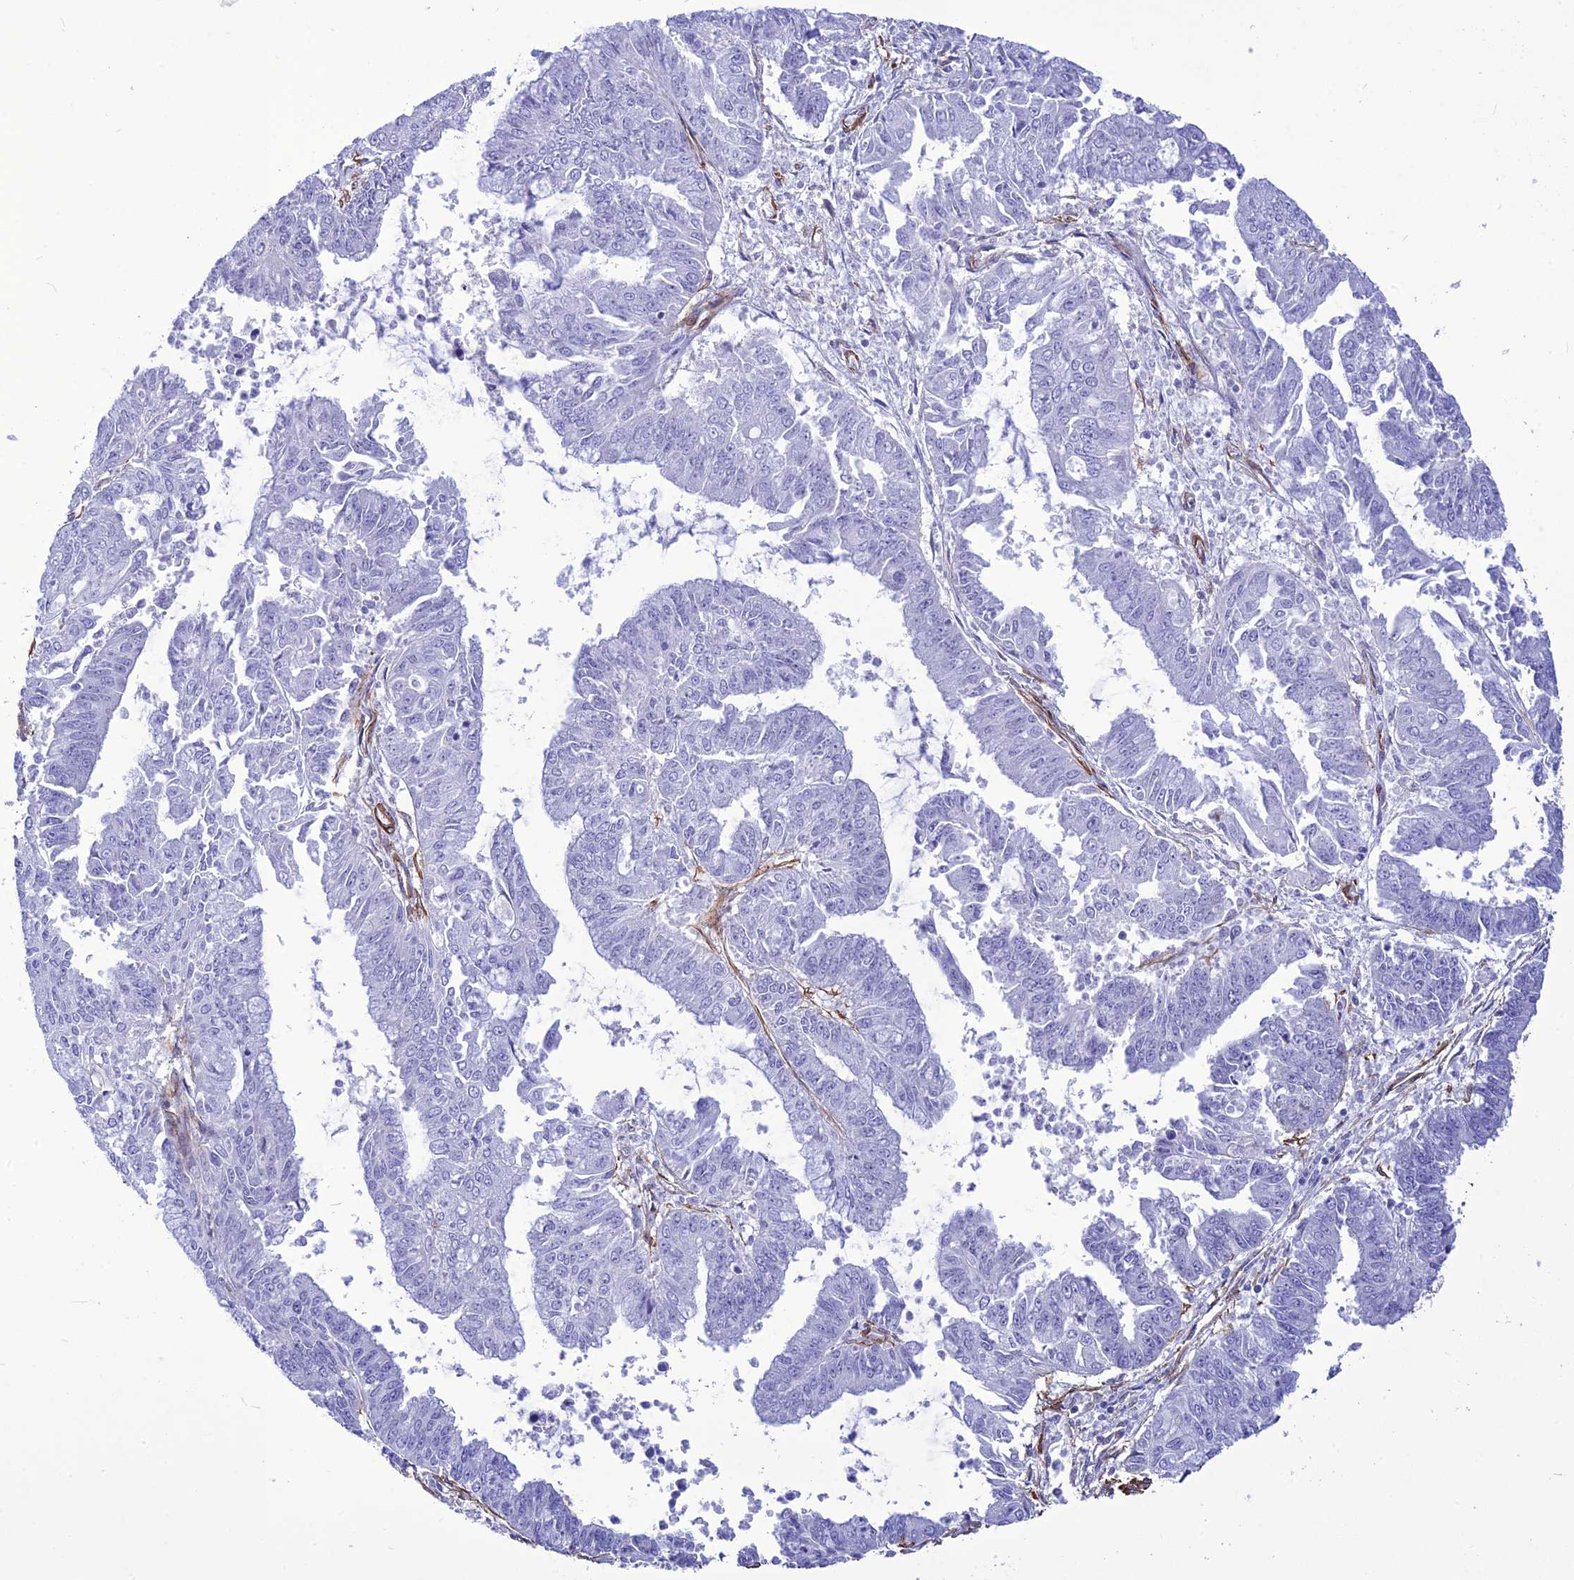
{"staining": {"intensity": "negative", "quantity": "none", "location": "none"}, "tissue": "endometrial cancer", "cell_type": "Tumor cells", "image_type": "cancer", "snomed": [{"axis": "morphology", "description": "Adenocarcinoma, NOS"}, {"axis": "topography", "description": "Endometrium"}], "caption": "This is a image of immunohistochemistry staining of endometrial adenocarcinoma, which shows no staining in tumor cells.", "gene": "NKD1", "patient": {"sex": "female", "age": 73}}